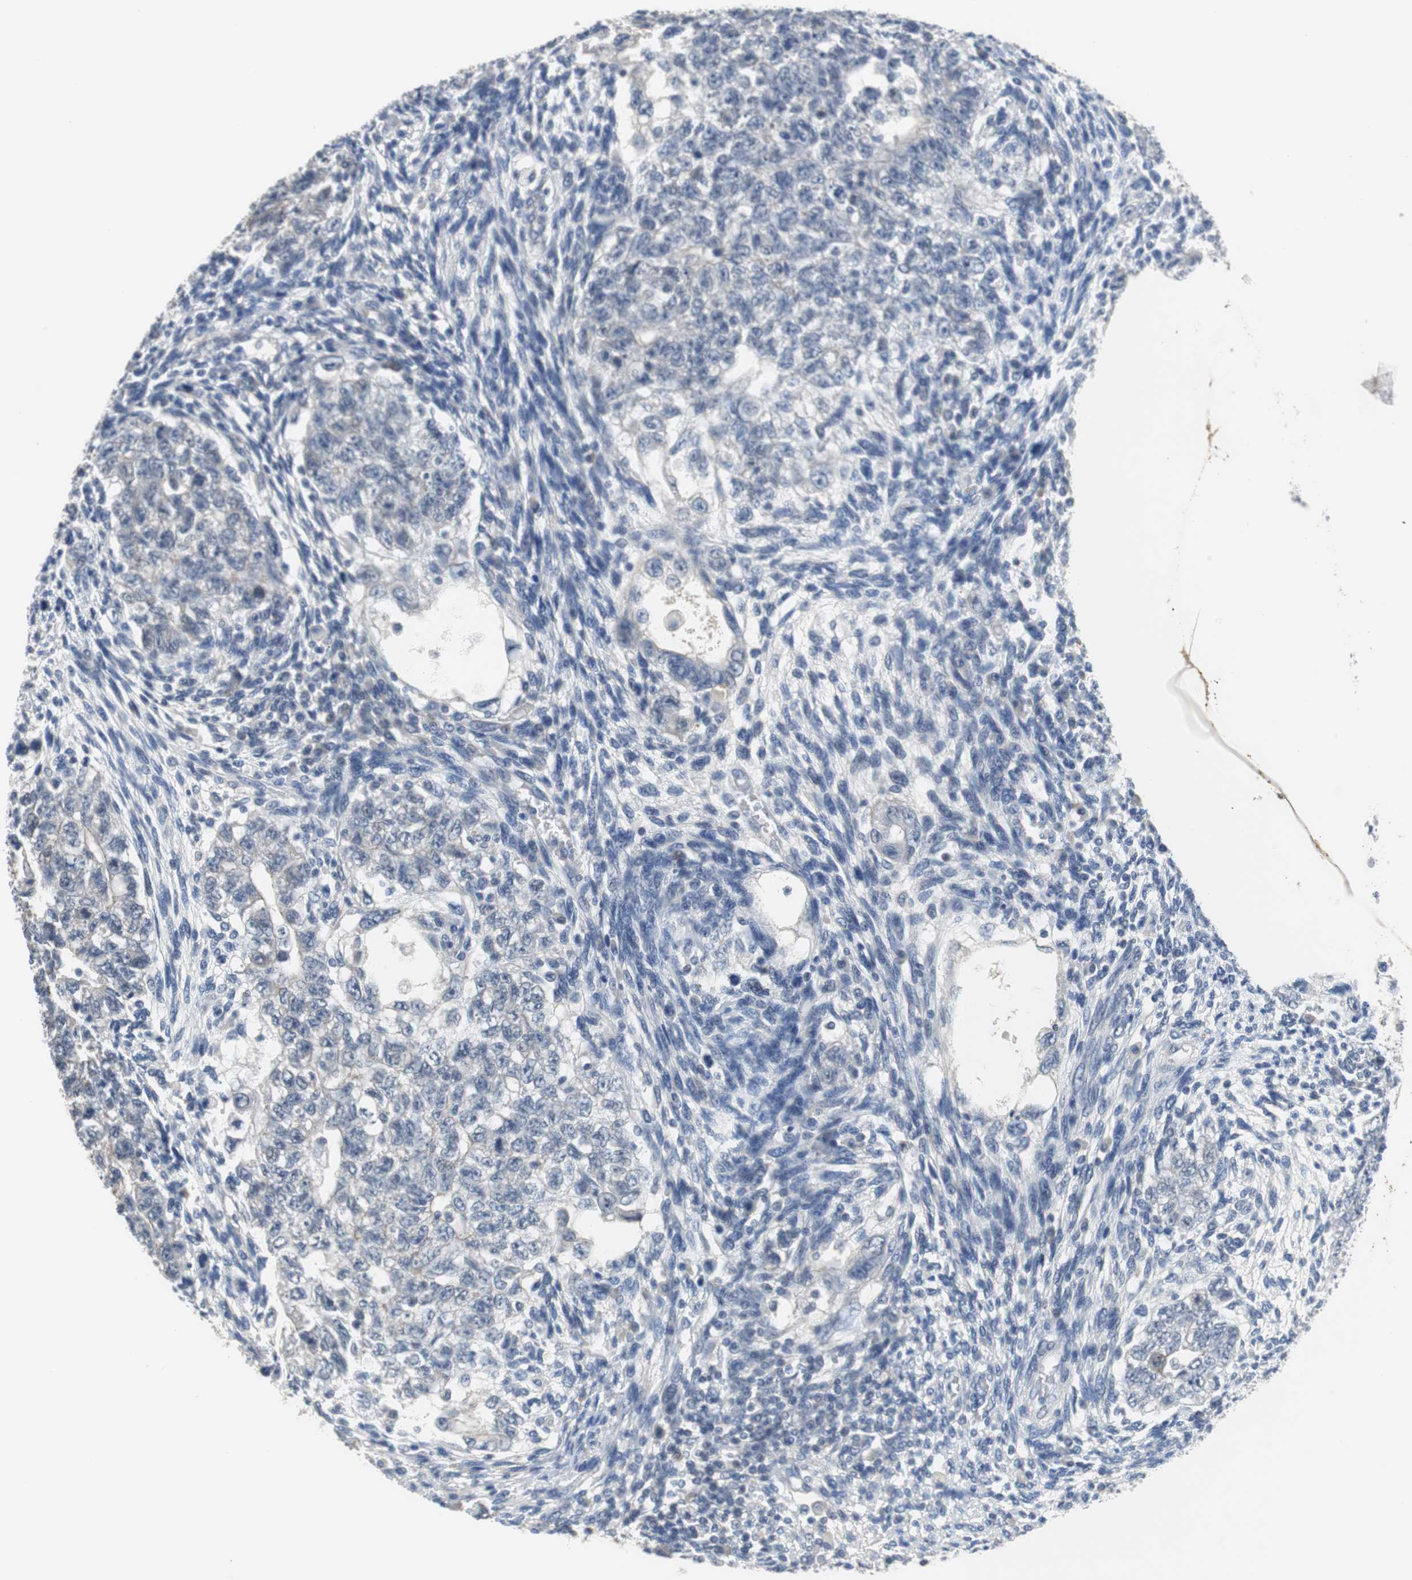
{"staining": {"intensity": "negative", "quantity": "none", "location": "none"}, "tissue": "testis cancer", "cell_type": "Tumor cells", "image_type": "cancer", "snomed": [{"axis": "morphology", "description": "Normal tissue, NOS"}, {"axis": "morphology", "description": "Carcinoma, Embryonal, NOS"}, {"axis": "topography", "description": "Testis"}], "caption": "Immunohistochemistry (IHC) image of testis cancer stained for a protein (brown), which displays no positivity in tumor cells. The staining was performed using DAB (3,3'-diaminobenzidine) to visualize the protein expression in brown, while the nuclei were stained in blue with hematoxylin (Magnification: 20x).", "gene": "MUC7", "patient": {"sex": "male", "age": 36}}